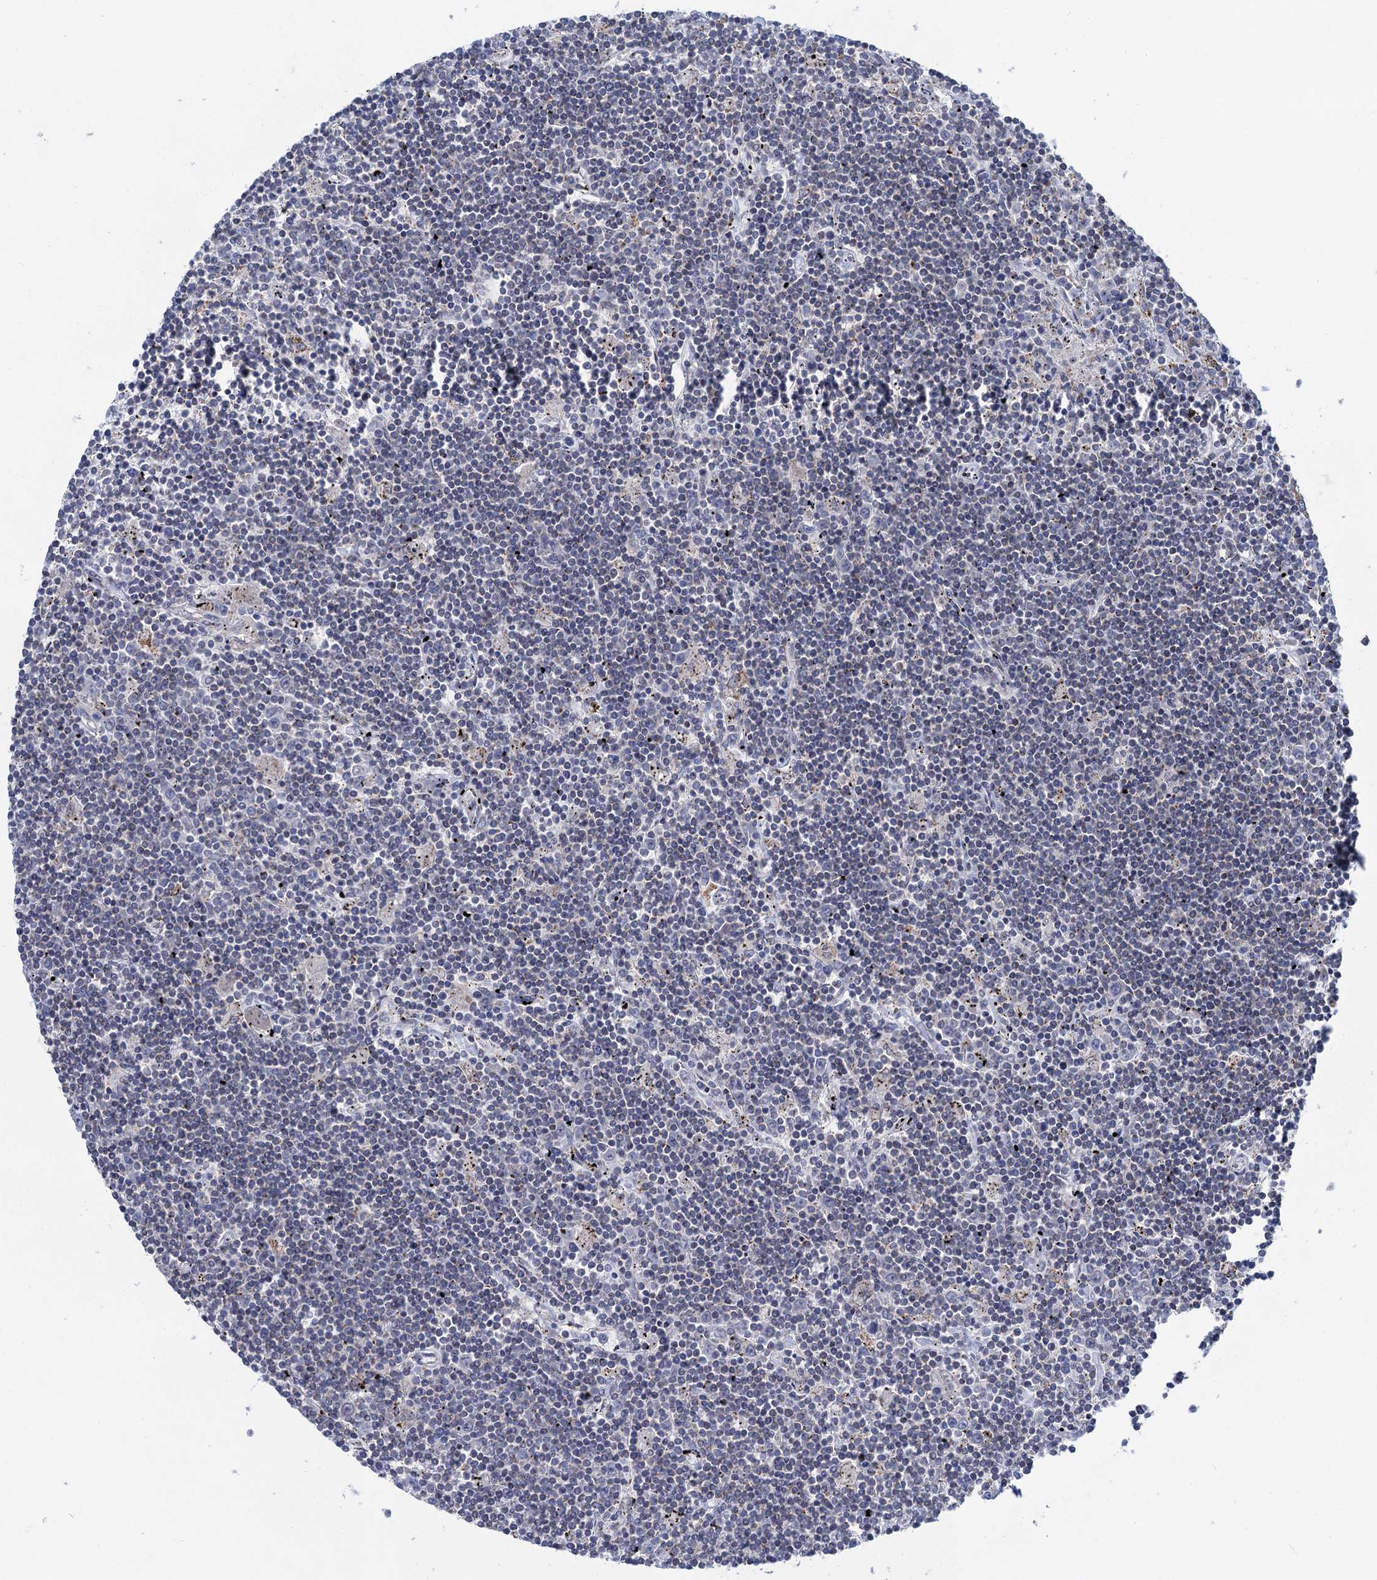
{"staining": {"intensity": "negative", "quantity": "none", "location": "none"}, "tissue": "lymphoma", "cell_type": "Tumor cells", "image_type": "cancer", "snomed": [{"axis": "morphology", "description": "Malignant lymphoma, non-Hodgkin's type, Low grade"}, {"axis": "topography", "description": "Spleen"}], "caption": "Immunohistochemical staining of human malignant lymphoma, non-Hodgkin's type (low-grade) exhibits no significant expression in tumor cells.", "gene": "ANKS3", "patient": {"sex": "male", "age": 76}}